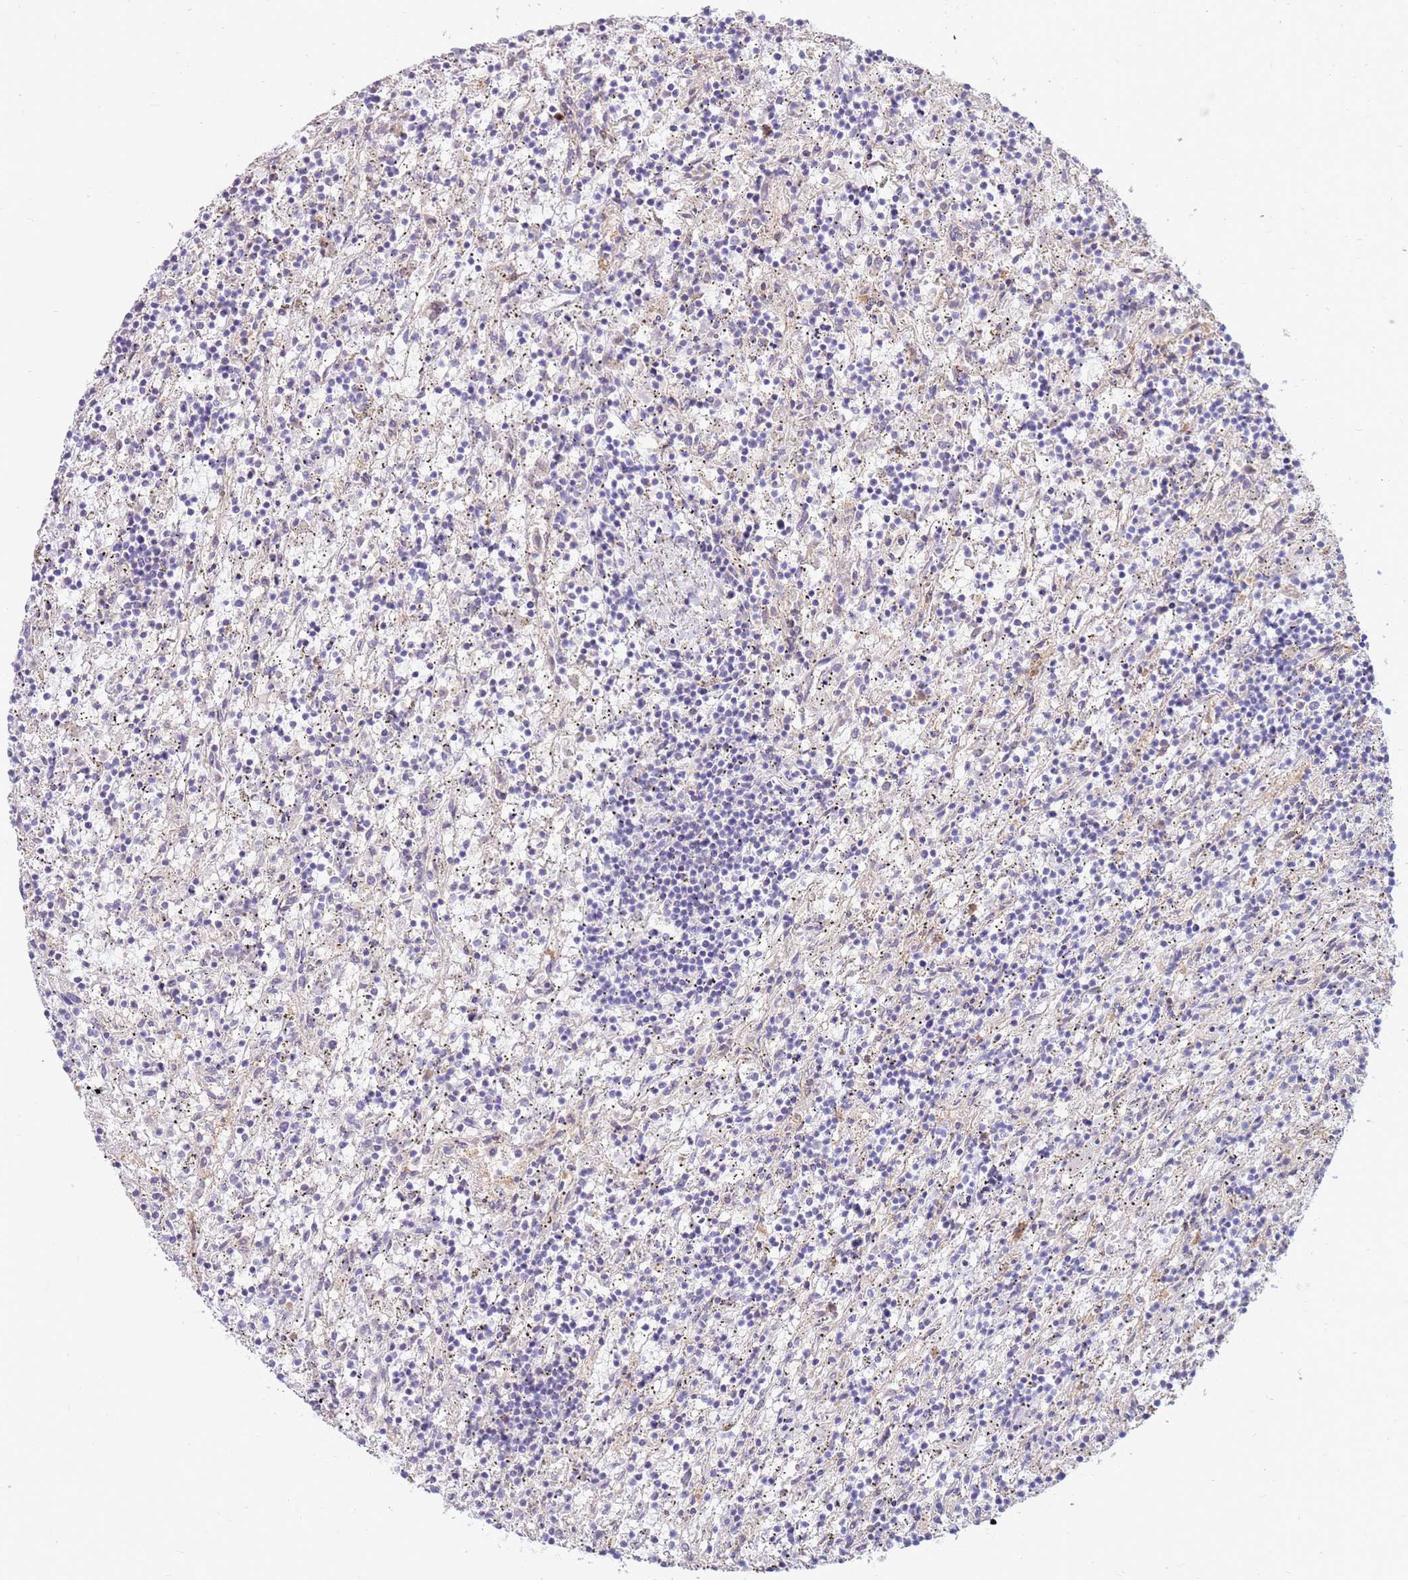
{"staining": {"intensity": "negative", "quantity": "none", "location": "none"}, "tissue": "lymphoma", "cell_type": "Tumor cells", "image_type": "cancer", "snomed": [{"axis": "morphology", "description": "Malignant lymphoma, non-Hodgkin's type, Low grade"}, {"axis": "topography", "description": "Spleen"}], "caption": "IHC micrograph of neoplastic tissue: human lymphoma stained with DAB demonstrates no significant protein expression in tumor cells. (Stains: DAB (3,3'-diaminobenzidine) immunohistochemistry (IHC) with hematoxylin counter stain, Microscopy: brightfield microscopy at high magnification).", "gene": "SLC44A4", "patient": {"sex": "male", "age": 76}}